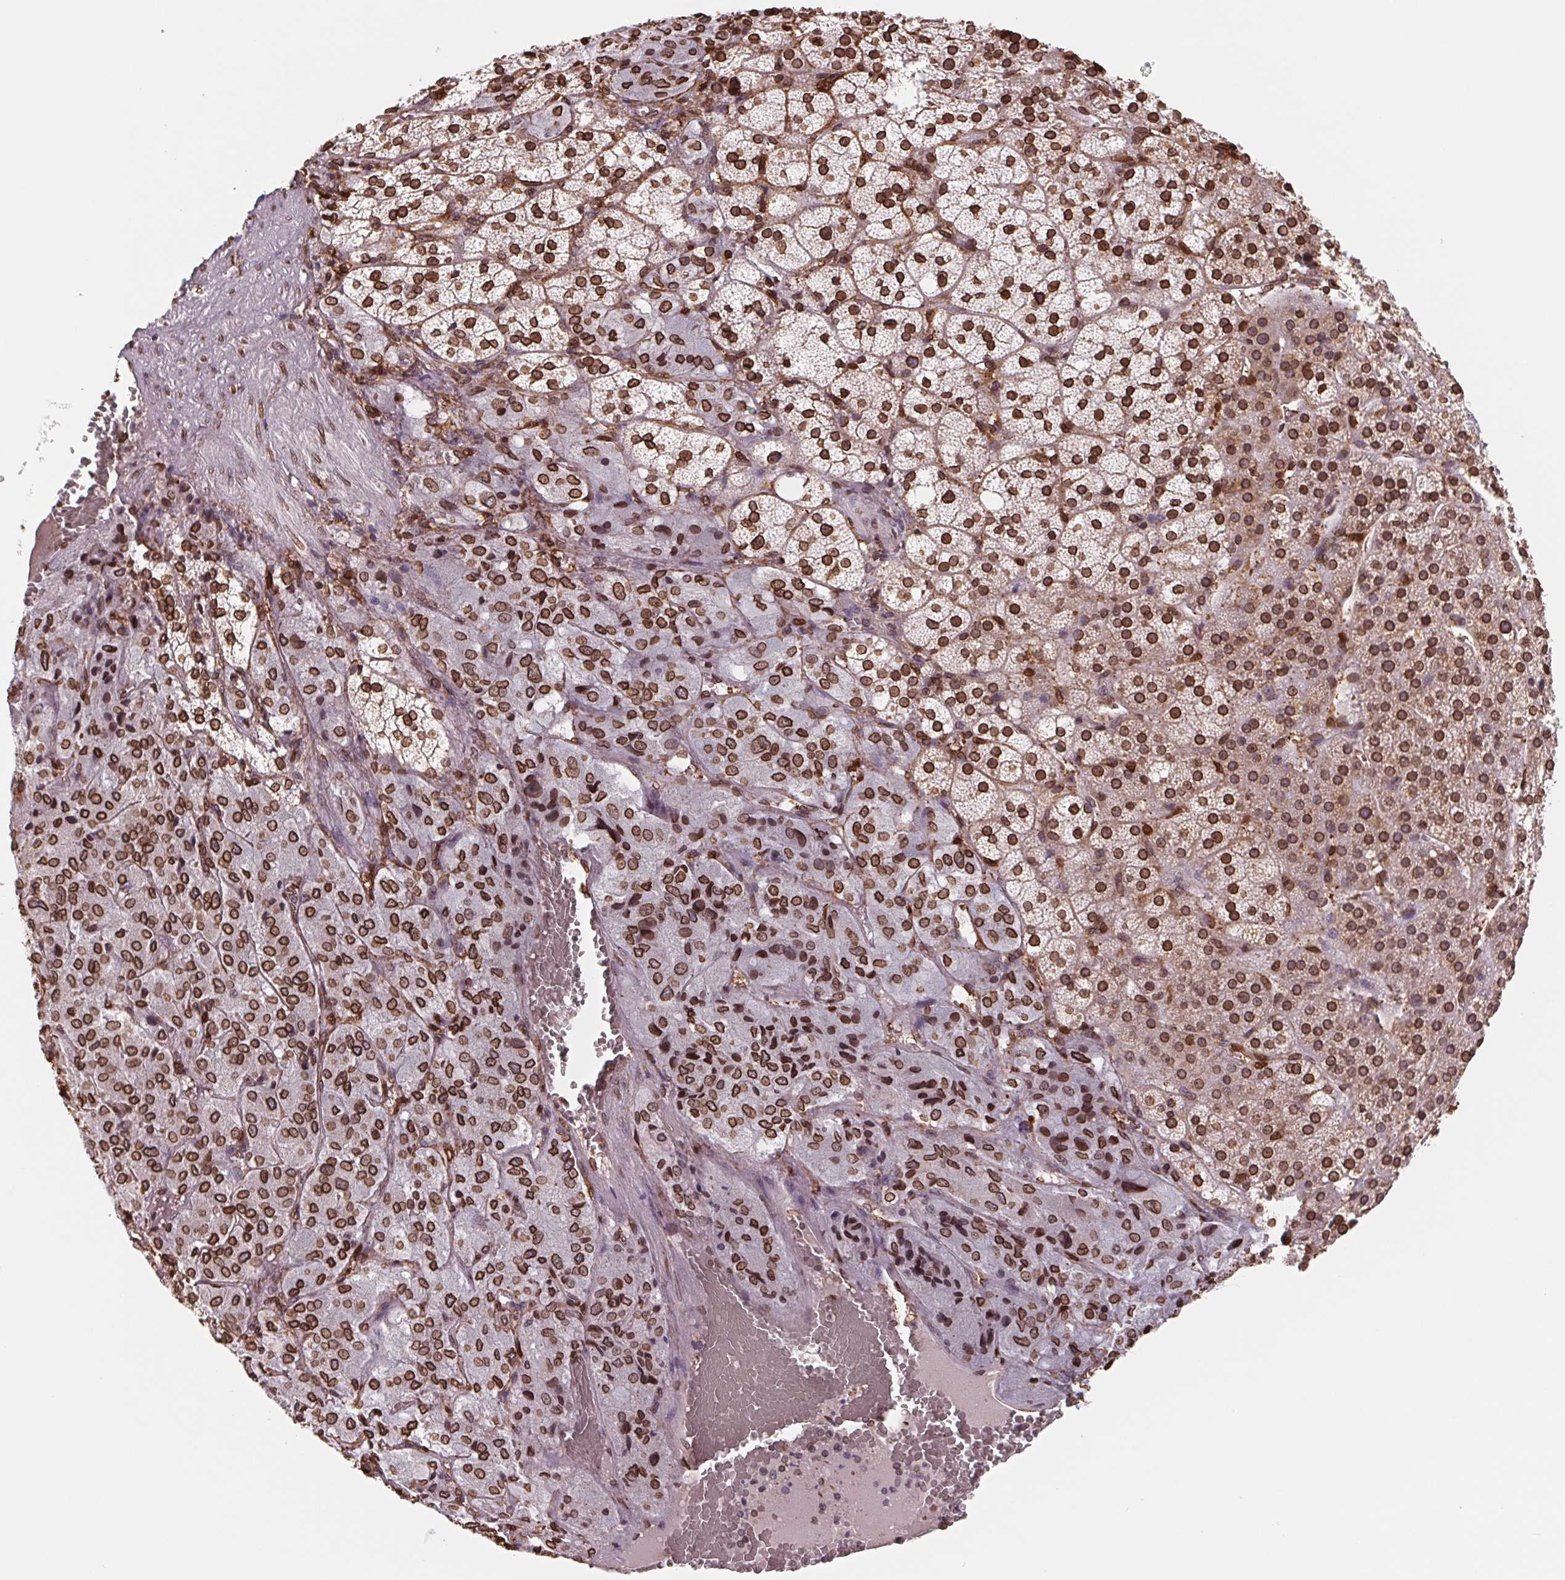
{"staining": {"intensity": "strong", "quantity": ">75%", "location": "cytoplasmic/membranous,nuclear"}, "tissue": "adrenal gland", "cell_type": "Glandular cells", "image_type": "normal", "snomed": [{"axis": "morphology", "description": "Normal tissue, NOS"}, {"axis": "topography", "description": "Adrenal gland"}], "caption": "Protein staining exhibits strong cytoplasmic/membranous,nuclear expression in approximately >75% of glandular cells in unremarkable adrenal gland.", "gene": "LMNB2", "patient": {"sex": "male", "age": 53}}